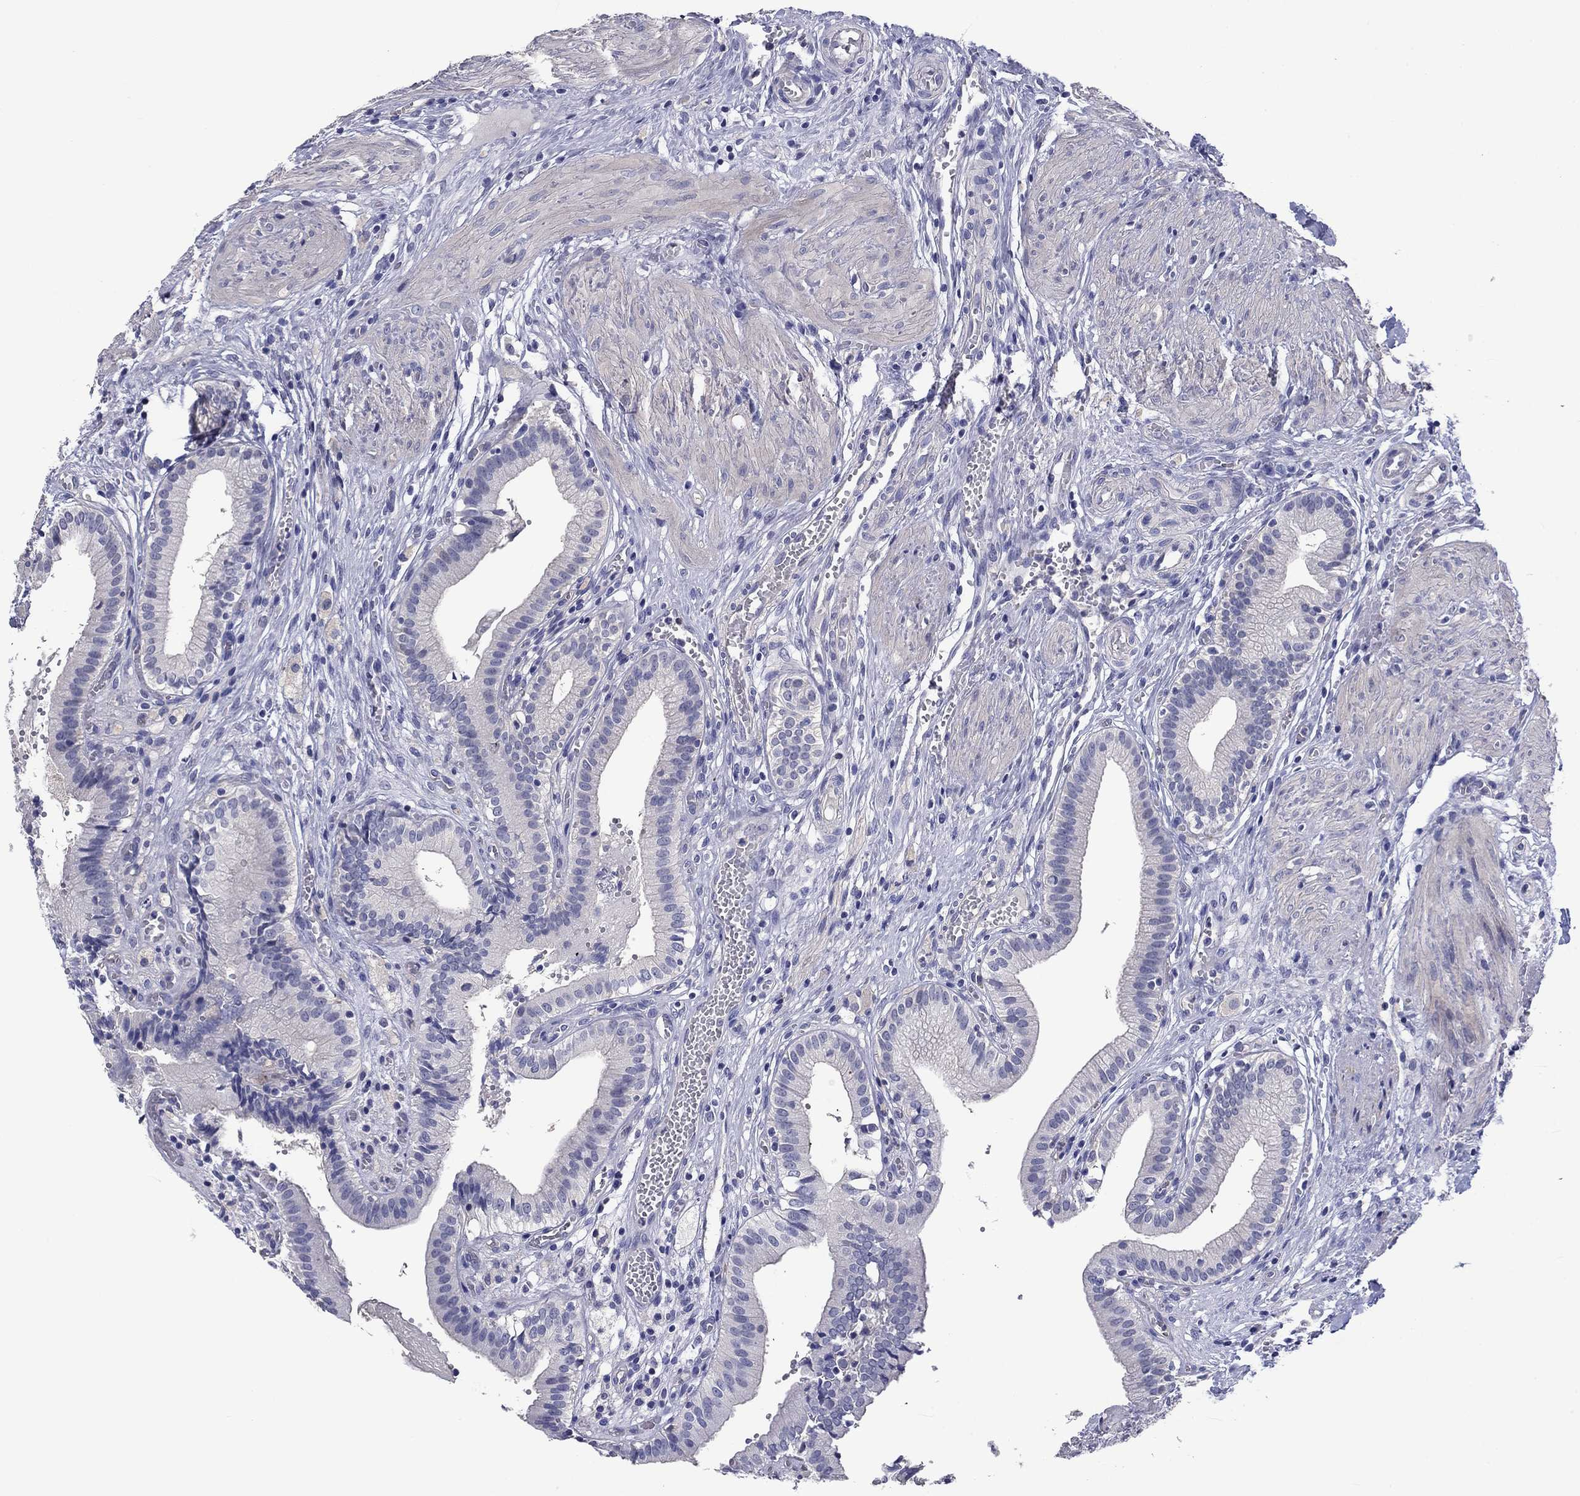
{"staining": {"intensity": "negative", "quantity": "none", "location": "none"}, "tissue": "gallbladder", "cell_type": "Glandular cells", "image_type": "normal", "snomed": [{"axis": "morphology", "description": "Normal tissue, NOS"}, {"axis": "topography", "description": "Gallbladder"}], "caption": "DAB (3,3'-diaminobenzidine) immunohistochemical staining of unremarkable gallbladder reveals no significant positivity in glandular cells. The staining is performed using DAB brown chromogen with nuclei counter-stained in using hematoxylin.", "gene": "CNDP1", "patient": {"sex": "female", "age": 24}}